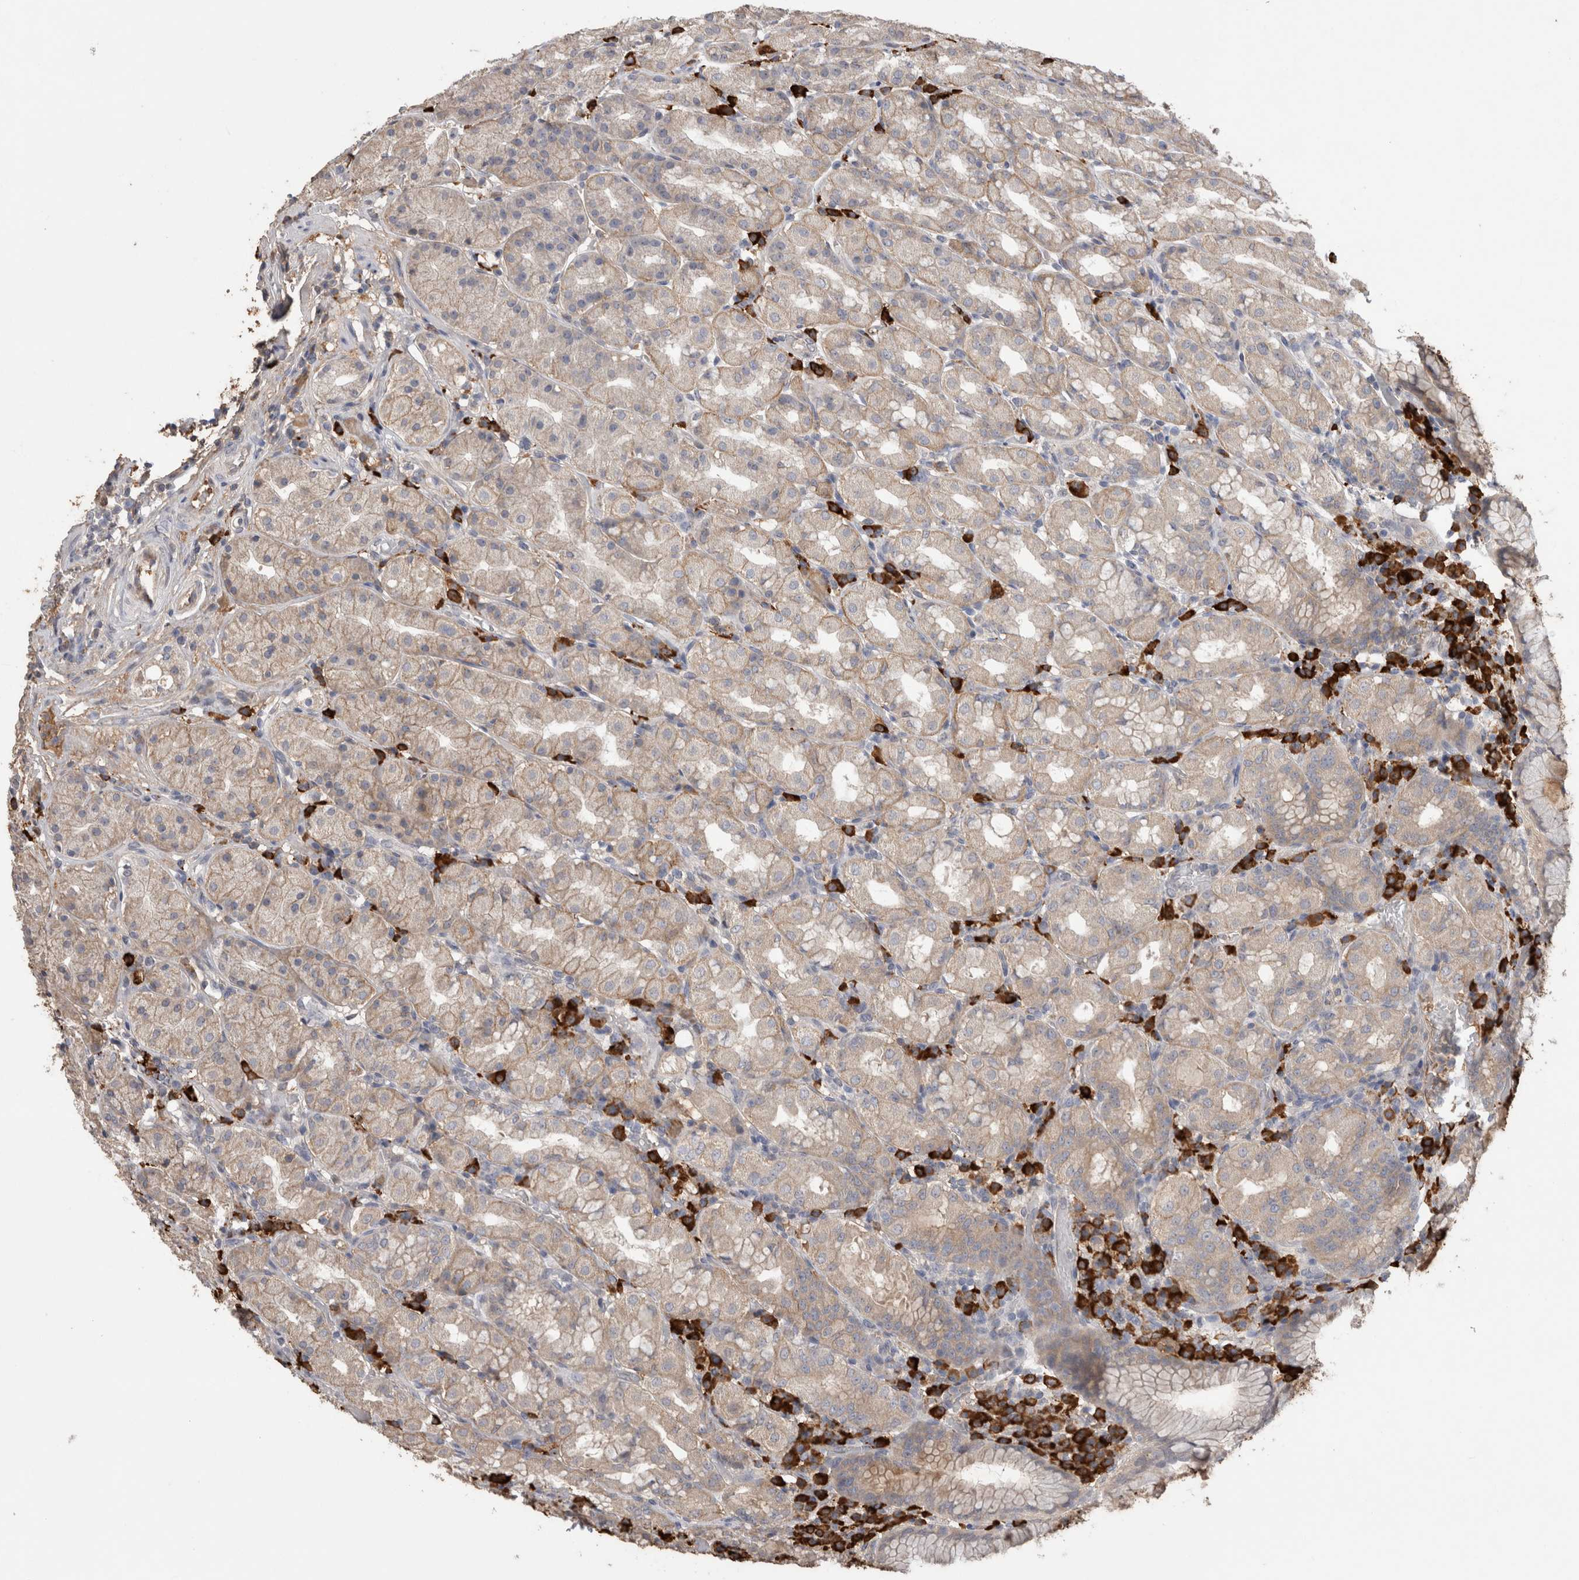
{"staining": {"intensity": "weak", "quantity": "25%-75%", "location": "cytoplasmic/membranous"}, "tissue": "stomach", "cell_type": "Glandular cells", "image_type": "normal", "snomed": [{"axis": "morphology", "description": "Normal tissue, NOS"}, {"axis": "topography", "description": "Stomach, lower"}], "caption": "A low amount of weak cytoplasmic/membranous staining is present in about 25%-75% of glandular cells in benign stomach.", "gene": "PPP3CC", "patient": {"sex": "female", "age": 56}}